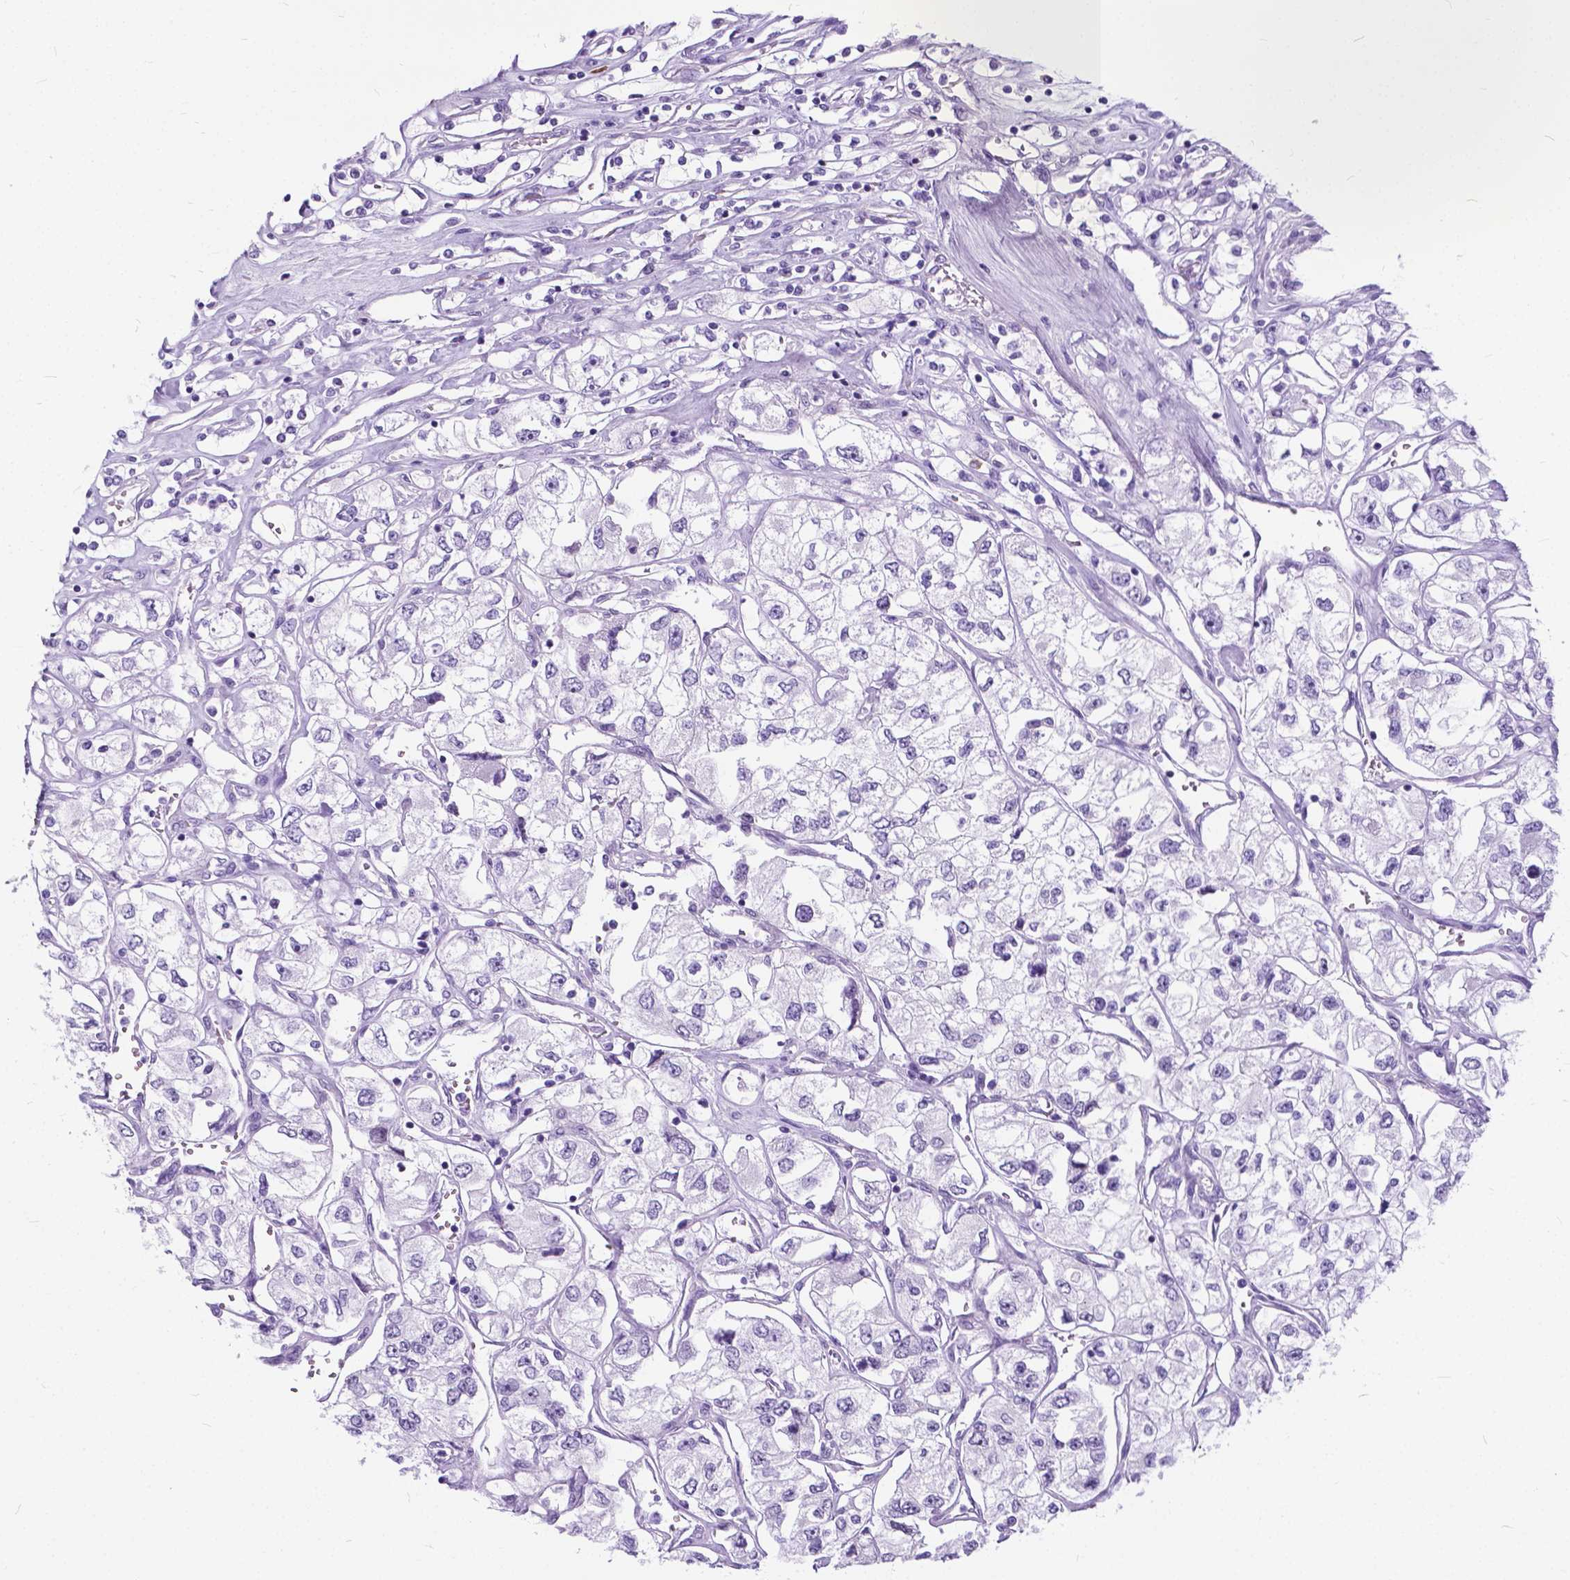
{"staining": {"intensity": "negative", "quantity": "none", "location": "none"}, "tissue": "renal cancer", "cell_type": "Tumor cells", "image_type": "cancer", "snomed": [{"axis": "morphology", "description": "Adenocarcinoma, NOS"}, {"axis": "topography", "description": "Kidney"}], "caption": "Renal cancer (adenocarcinoma) was stained to show a protein in brown. There is no significant expression in tumor cells. (DAB (3,3'-diaminobenzidine) immunohistochemistry (IHC) with hematoxylin counter stain).", "gene": "BSND", "patient": {"sex": "female", "age": 59}}